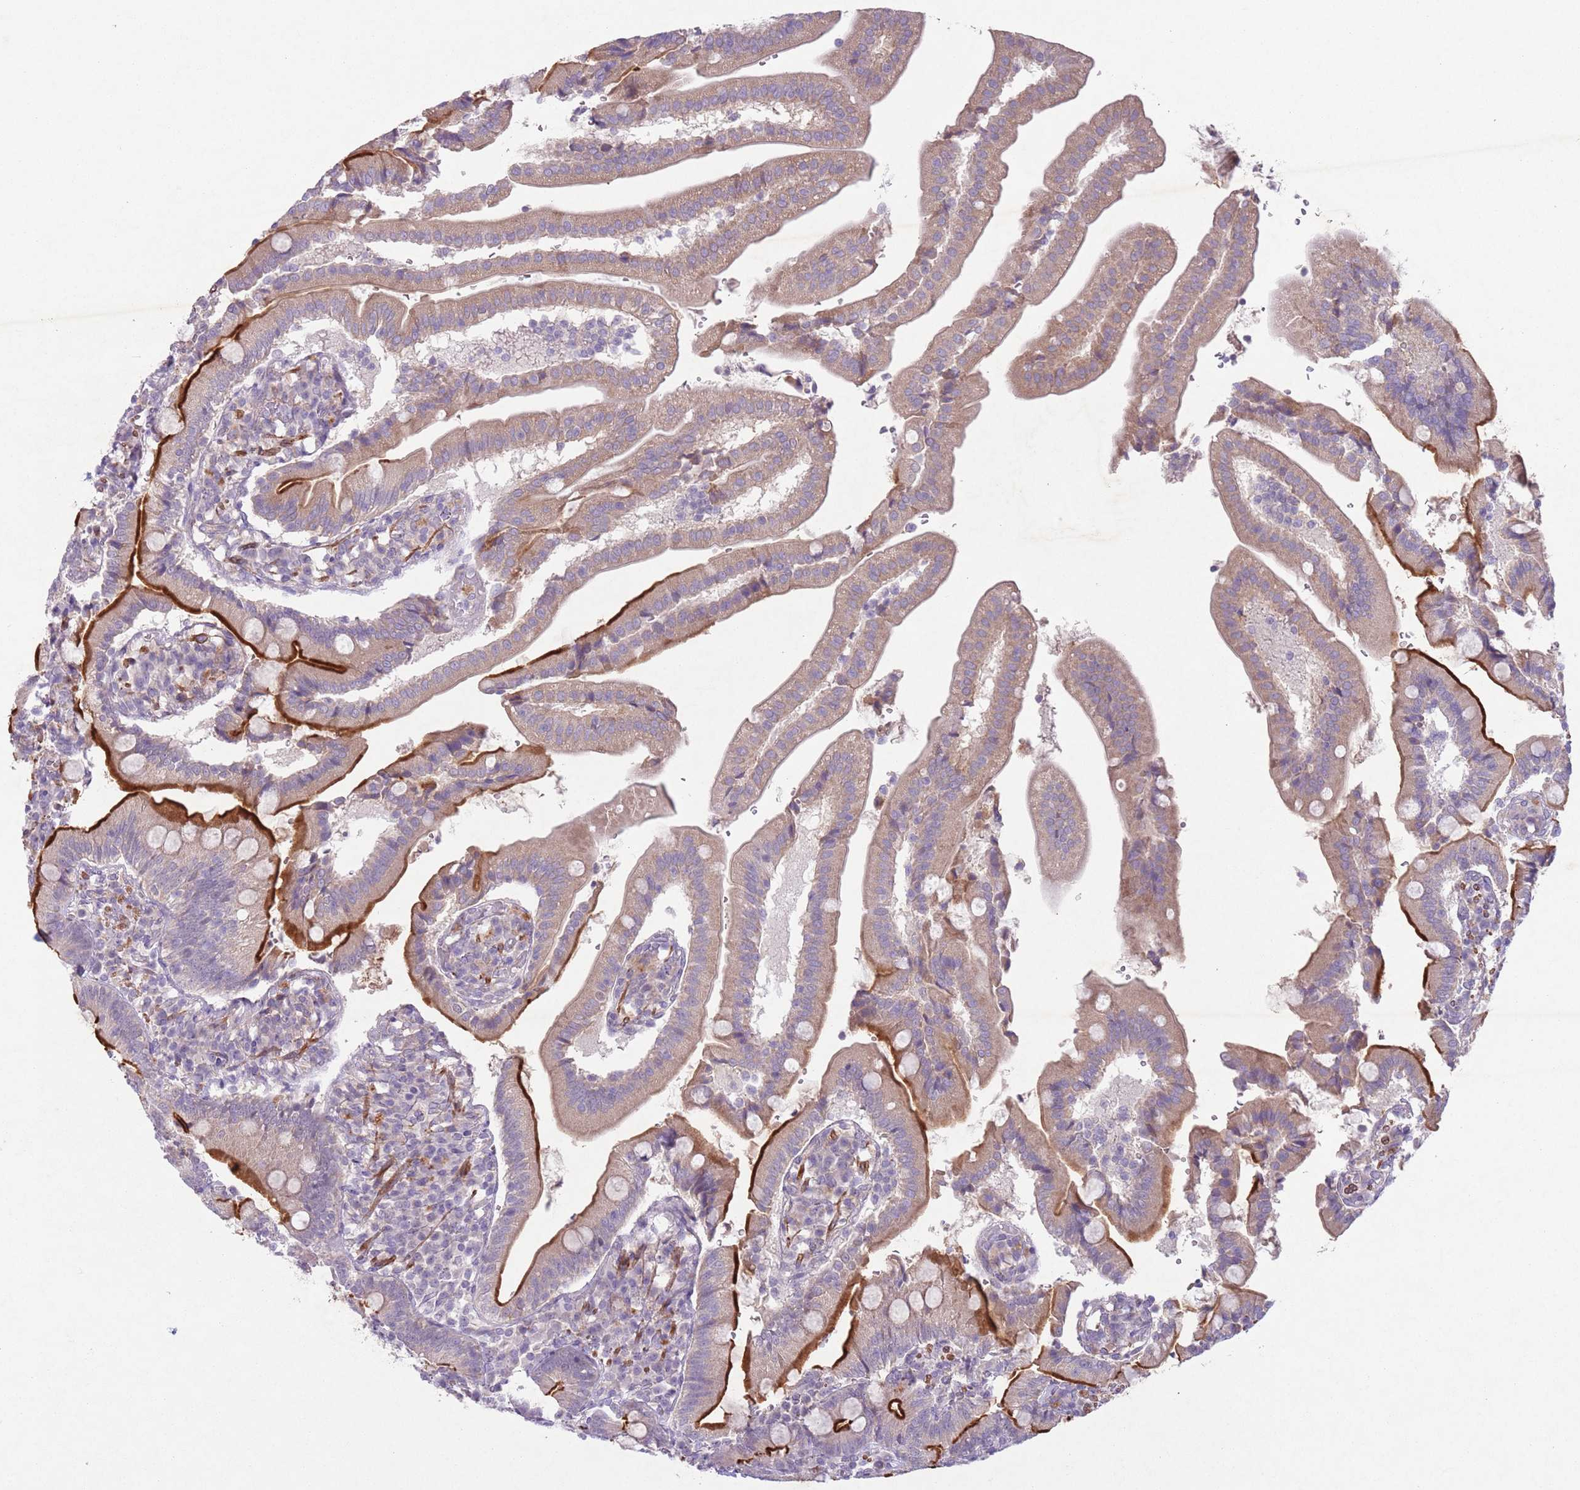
{"staining": {"intensity": "strong", "quantity": "25%-75%", "location": "cytoplasmic/membranous"}, "tissue": "duodenum", "cell_type": "Glandular cells", "image_type": "normal", "snomed": [{"axis": "morphology", "description": "Normal tissue, NOS"}, {"axis": "topography", "description": "Duodenum"}], "caption": "The histopathology image exhibits immunohistochemical staining of benign duodenum. There is strong cytoplasmic/membranous staining is appreciated in about 25%-75% of glandular cells.", "gene": "CCNI", "patient": {"sex": "female", "age": 67}}